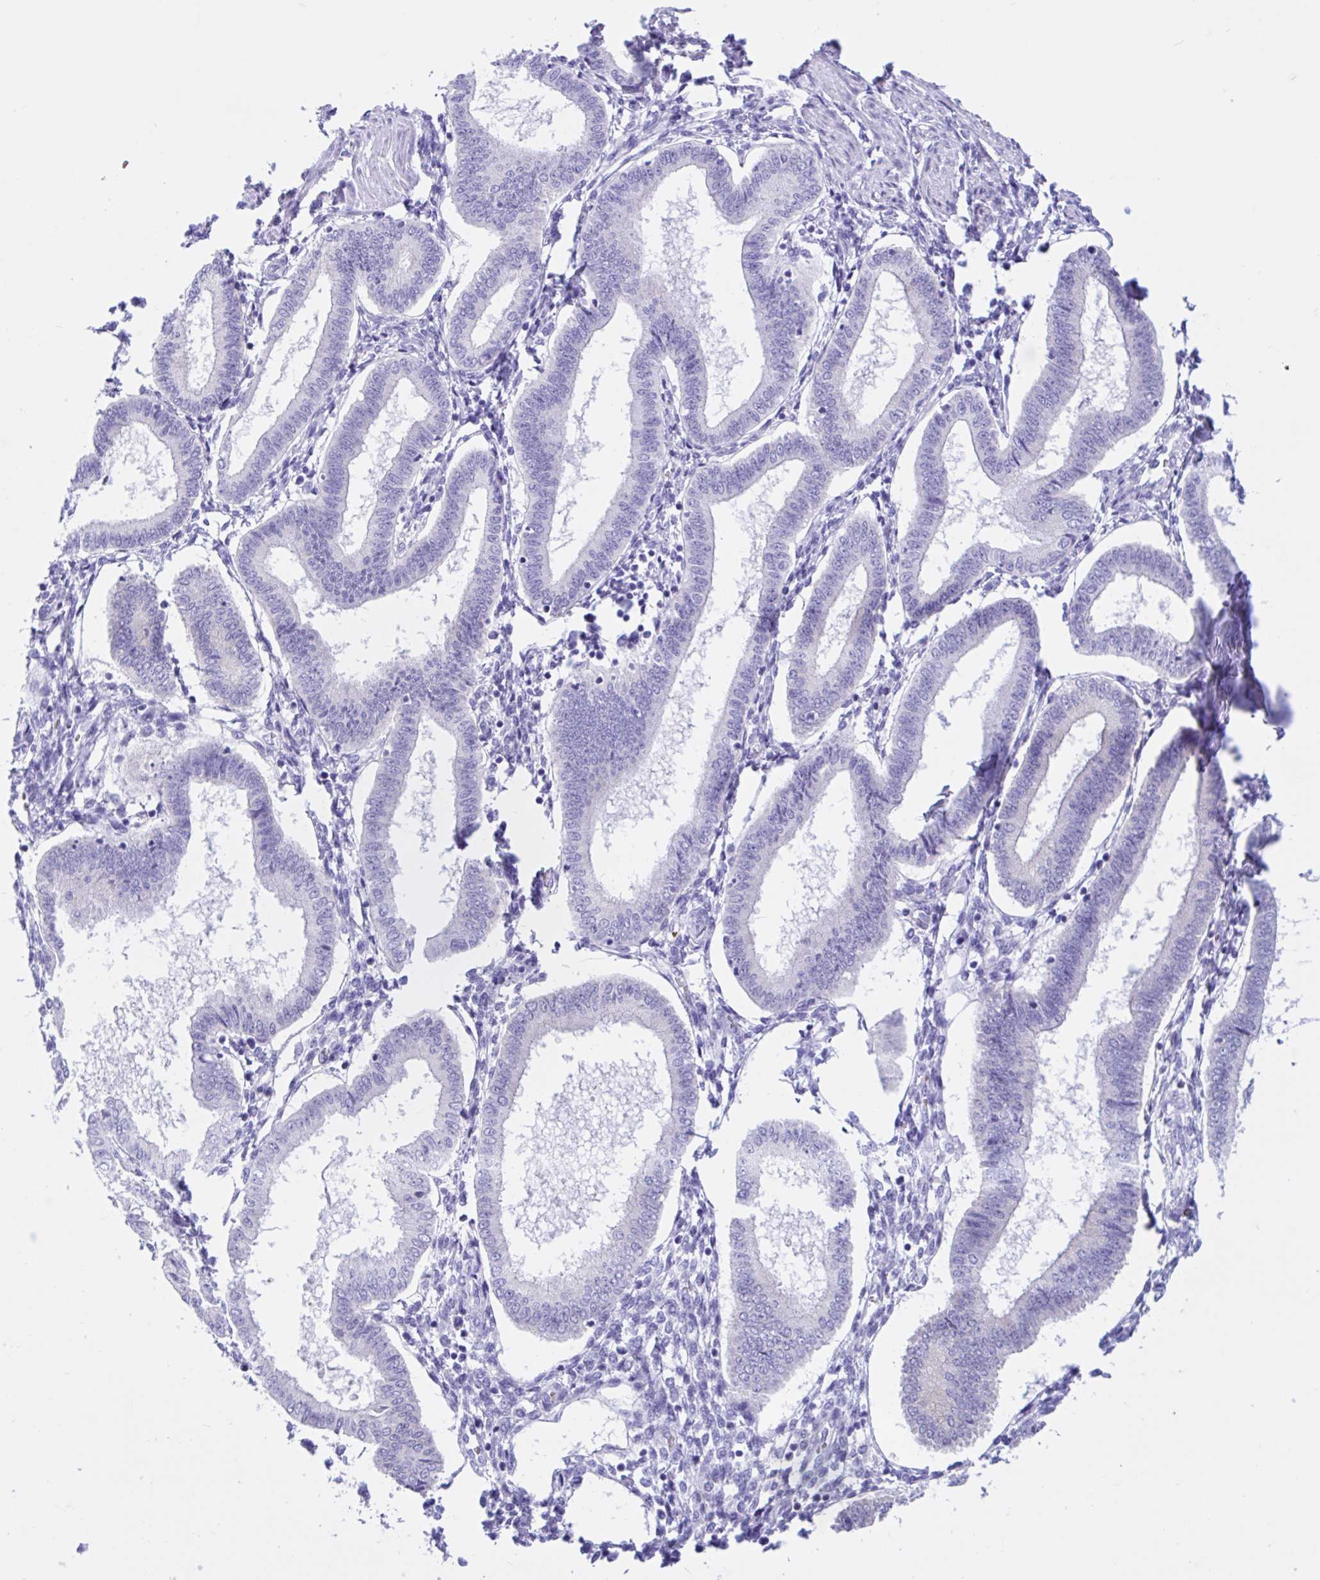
{"staining": {"intensity": "negative", "quantity": "none", "location": "none"}, "tissue": "endometrium", "cell_type": "Cells in endometrial stroma", "image_type": "normal", "snomed": [{"axis": "morphology", "description": "Normal tissue, NOS"}, {"axis": "topography", "description": "Endometrium"}], "caption": "The IHC micrograph has no significant staining in cells in endometrial stroma of endometrium.", "gene": "TMEM79", "patient": {"sex": "female", "age": 24}}